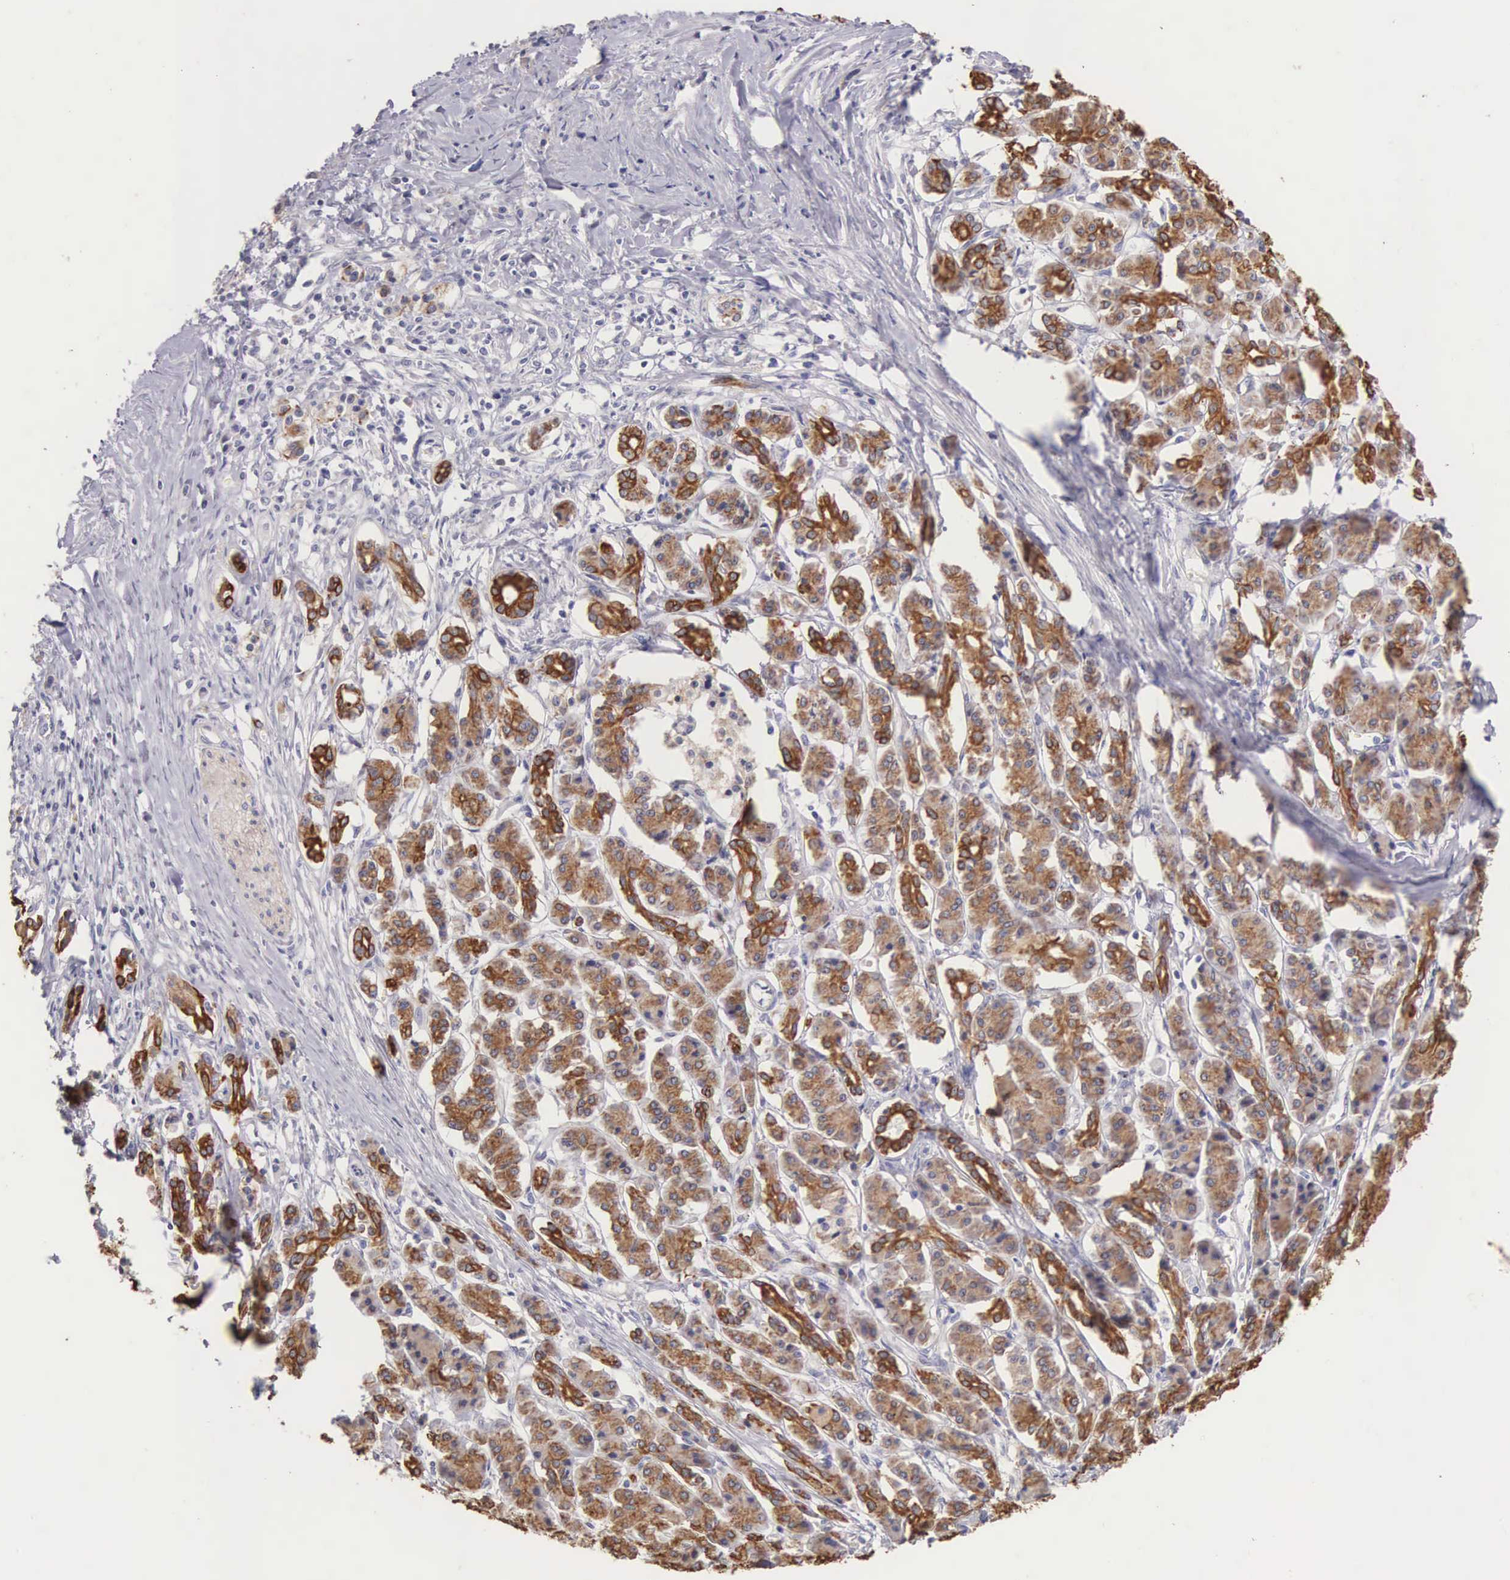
{"staining": {"intensity": "moderate", "quantity": ">75%", "location": "cytoplasmic/membranous"}, "tissue": "pancreatic cancer", "cell_type": "Tumor cells", "image_type": "cancer", "snomed": [{"axis": "morphology", "description": "Adenocarcinoma, NOS"}, {"axis": "topography", "description": "Pancreas"}], "caption": "Immunohistochemistry micrograph of pancreatic adenocarcinoma stained for a protein (brown), which displays medium levels of moderate cytoplasmic/membranous positivity in approximately >75% of tumor cells.", "gene": "PIR", "patient": {"sex": "male", "age": 59}}